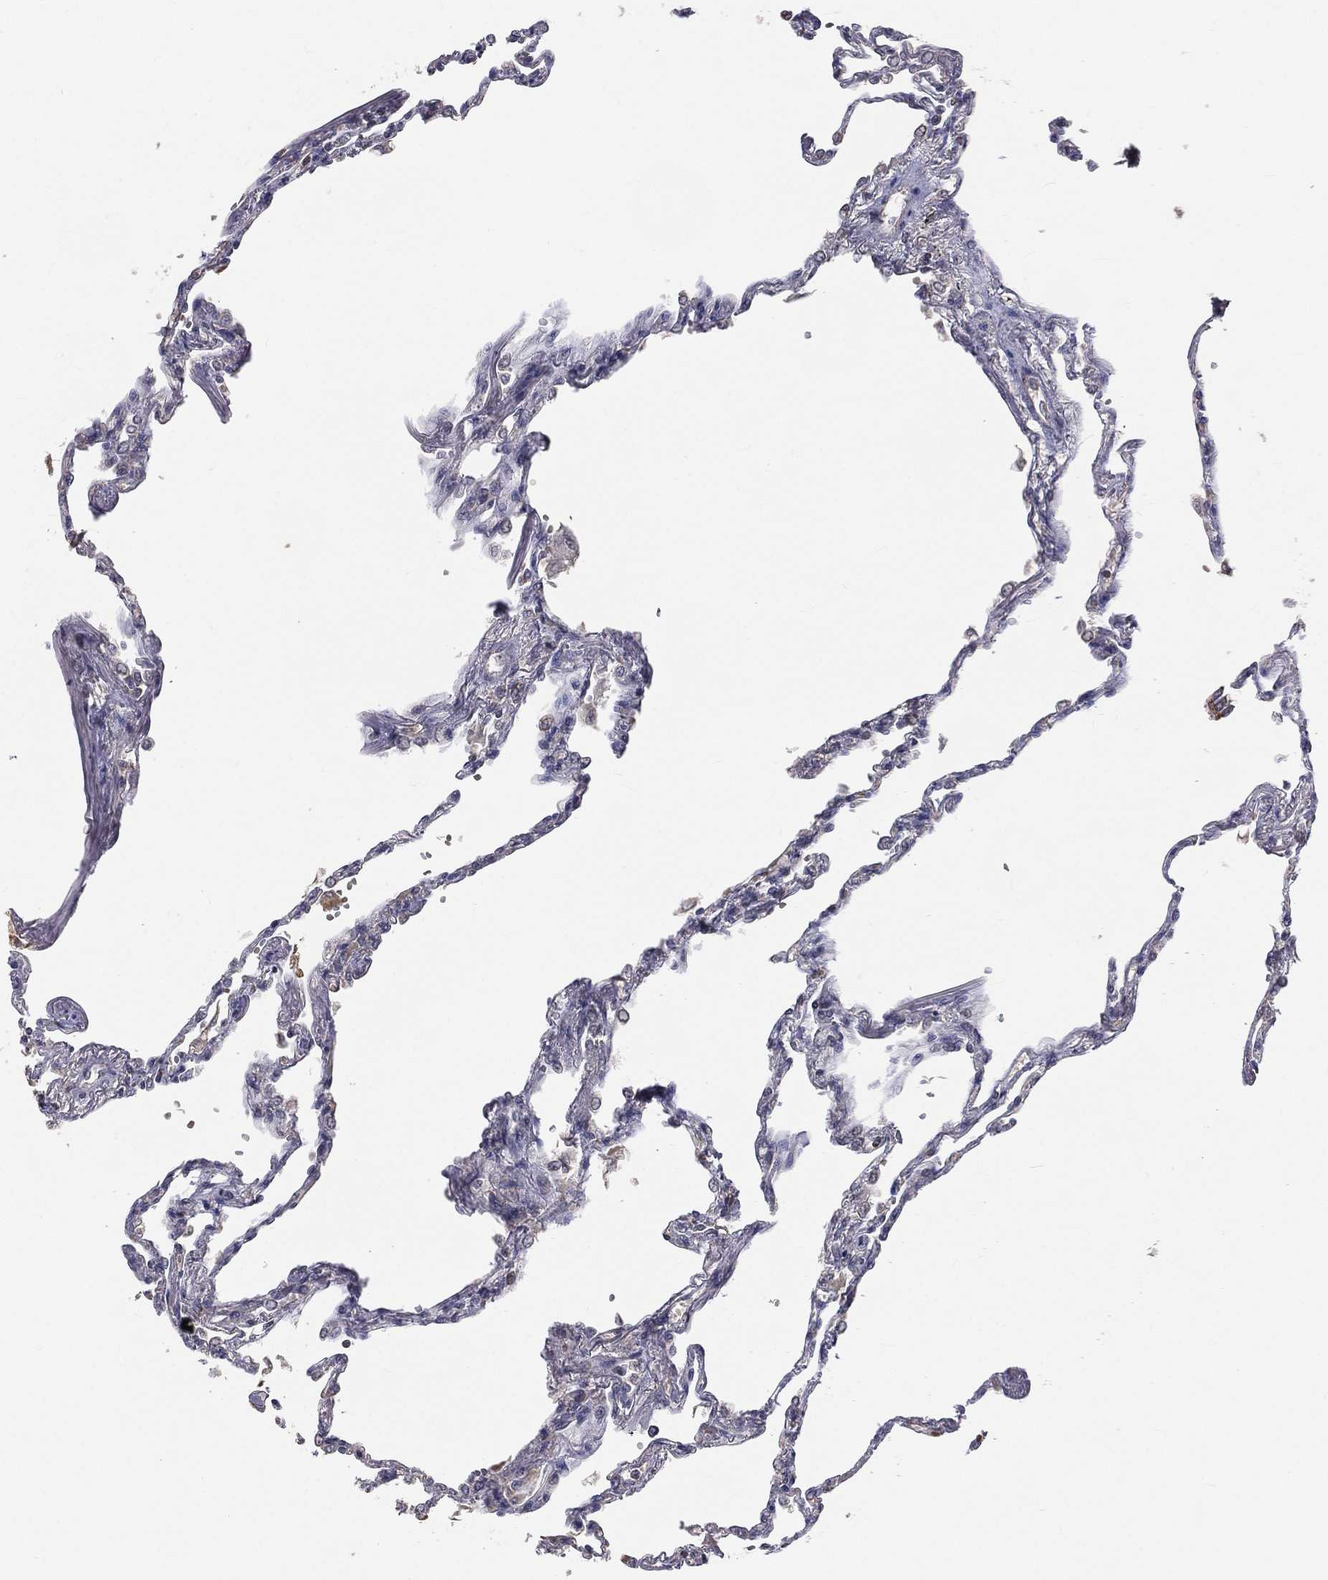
{"staining": {"intensity": "negative", "quantity": "none", "location": "none"}, "tissue": "lung", "cell_type": "Alveolar cells", "image_type": "normal", "snomed": [{"axis": "morphology", "description": "Normal tissue, NOS"}, {"axis": "topography", "description": "Lung"}], "caption": "This histopathology image is of unremarkable lung stained with IHC to label a protein in brown with the nuclei are counter-stained blue. There is no positivity in alveolar cells. (Brightfield microscopy of DAB immunohistochemistry at high magnification).", "gene": "MRPL46", "patient": {"sex": "male", "age": 78}}